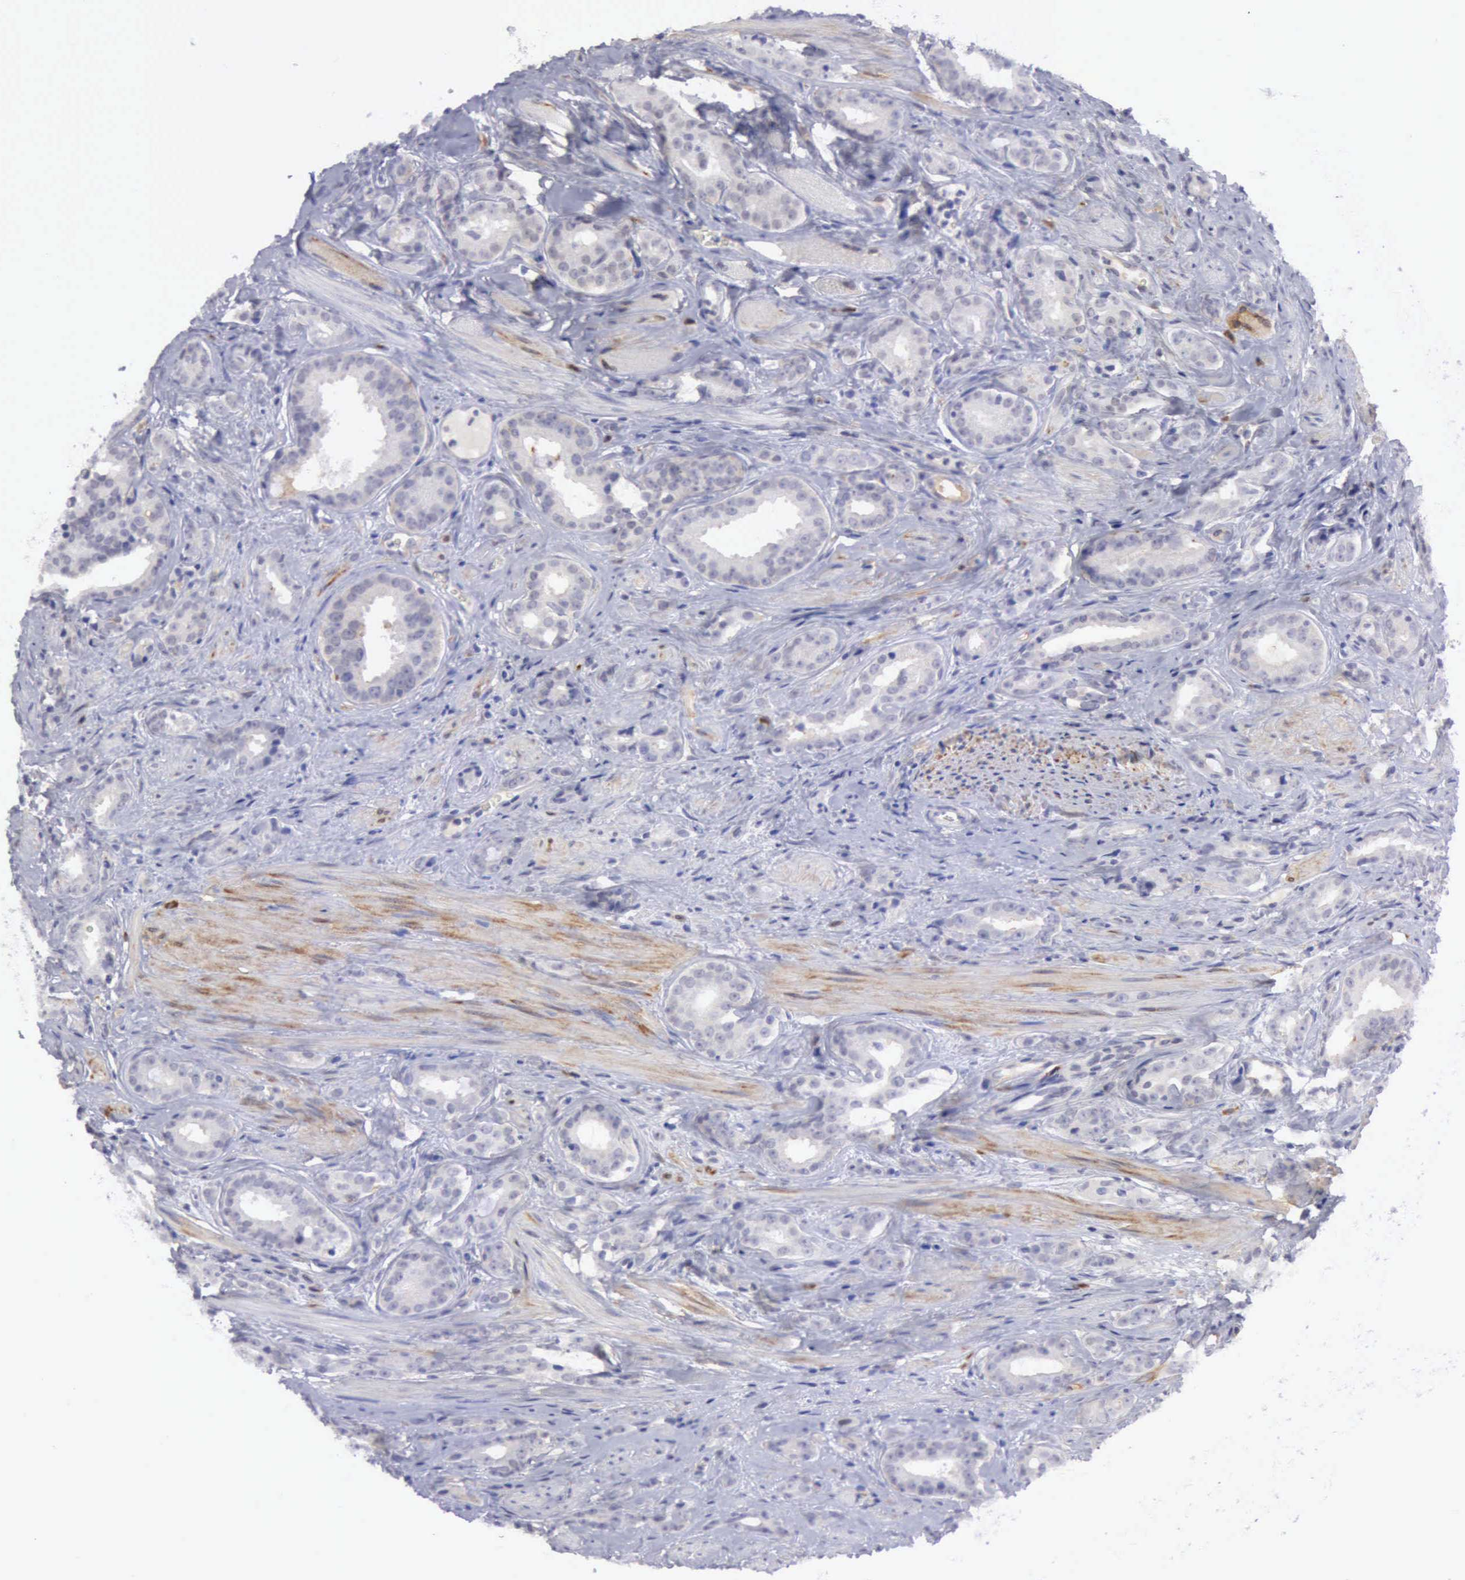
{"staining": {"intensity": "negative", "quantity": "none", "location": "none"}, "tissue": "prostate cancer", "cell_type": "Tumor cells", "image_type": "cancer", "snomed": [{"axis": "morphology", "description": "Adenocarcinoma, Medium grade"}, {"axis": "topography", "description": "Prostate"}], "caption": "Histopathology image shows no significant protein staining in tumor cells of prostate cancer (medium-grade adenocarcinoma).", "gene": "TFRC", "patient": {"sex": "male", "age": 53}}